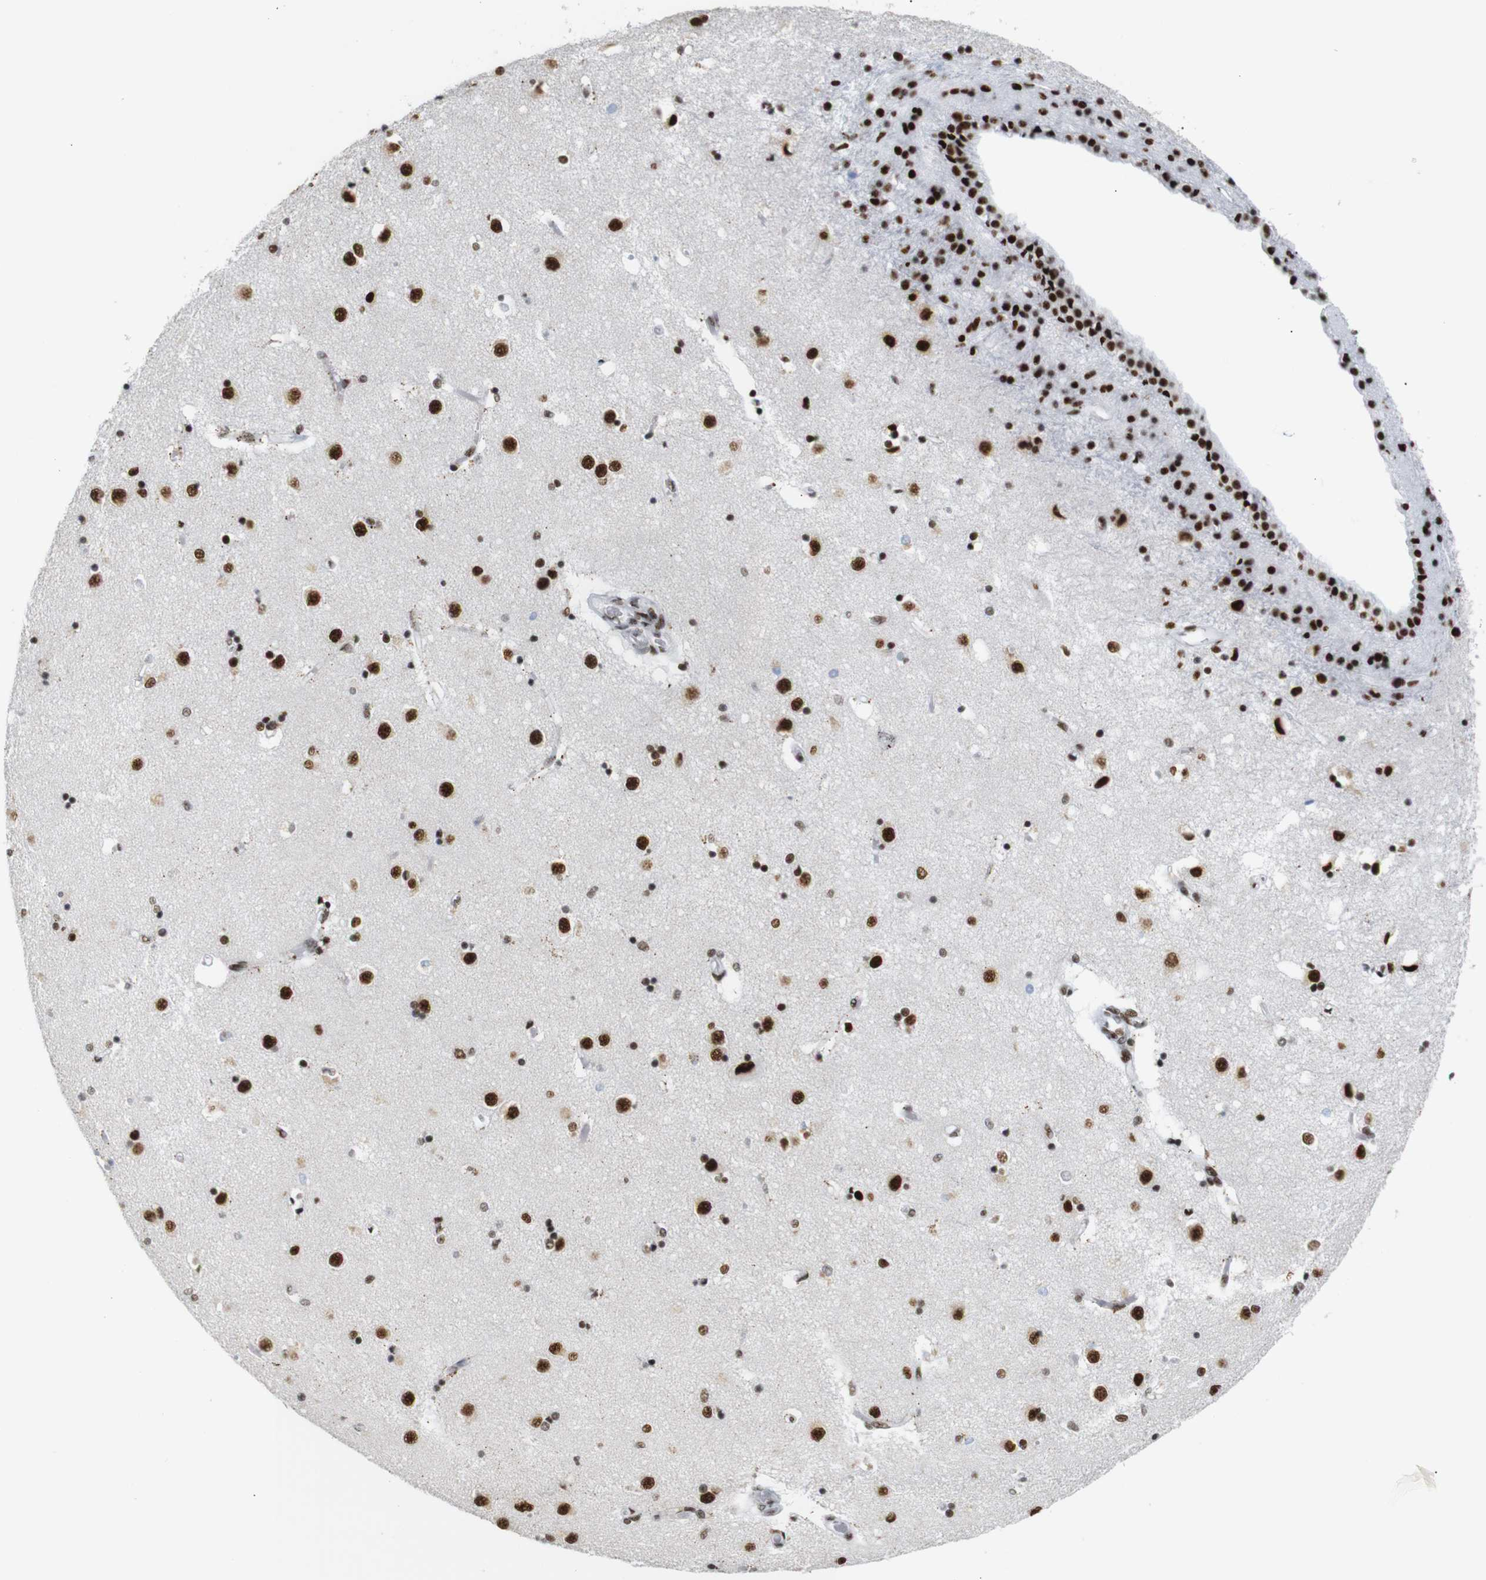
{"staining": {"intensity": "strong", "quantity": ">75%", "location": "nuclear"}, "tissue": "caudate", "cell_type": "Glial cells", "image_type": "normal", "snomed": [{"axis": "morphology", "description": "Normal tissue, NOS"}, {"axis": "topography", "description": "Lateral ventricle wall"}], "caption": "Strong nuclear protein expression is present in approximately >75% of glial cells in caudate.", "gene": "TRA2B", "patient": {"sex": "female", "age": 54}}